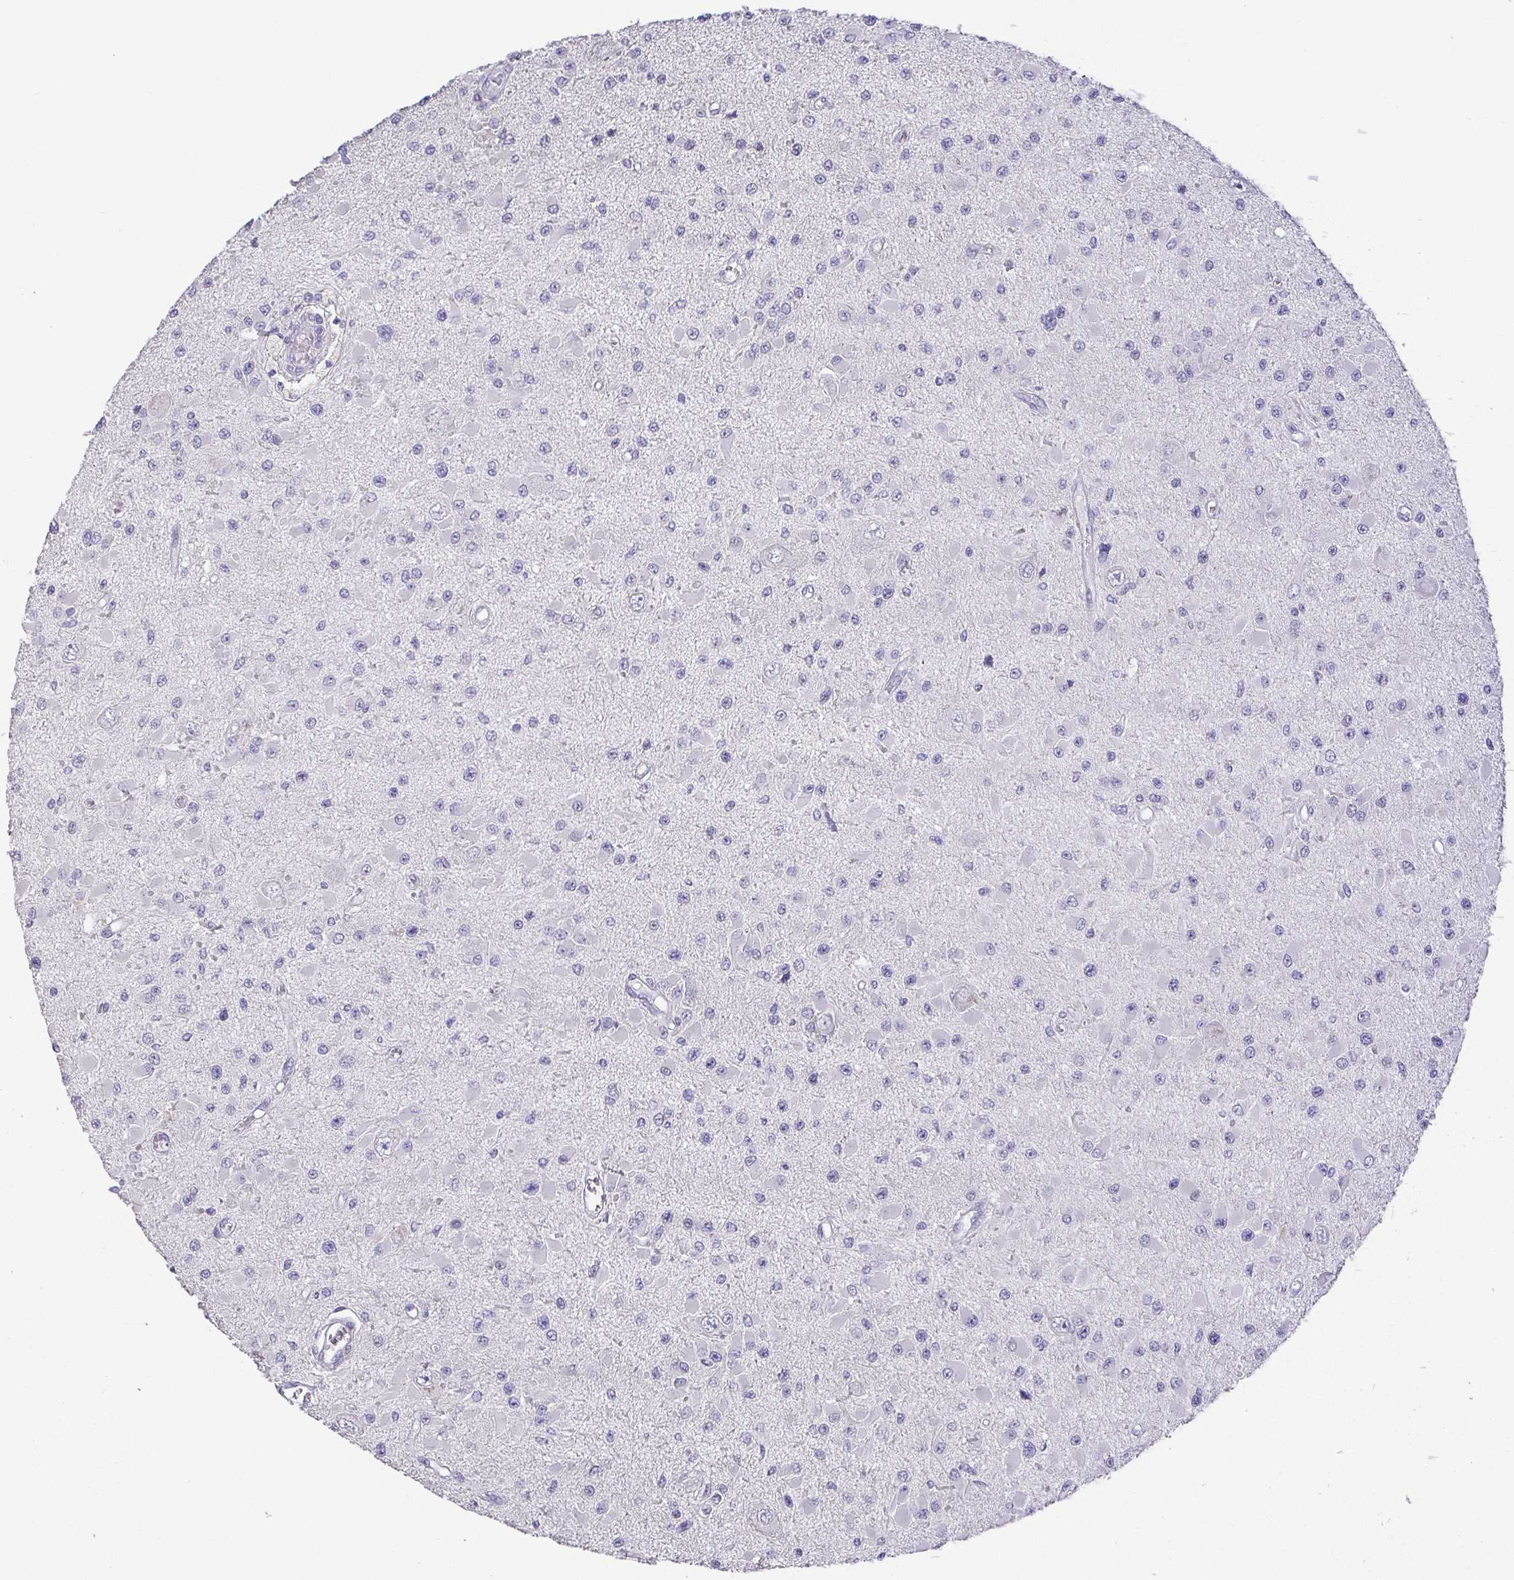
{"staining": {"intensity": "negative", "quantity": "none", "location": "none"}, "tissue": "glioma", "cell_type": "Tumor cells", "image_type": "cancer", "snomed": [{"axis": "morphology", "description": "Glioma, malignant, High grade"}, {"axis": "topography", "description": "Brain"}], "caption": "Glioma stained for a protein using IHC displays no expression tumor cells.", "gene": "PKDREJ", "patient": {"sex": "male", "age": 54}}